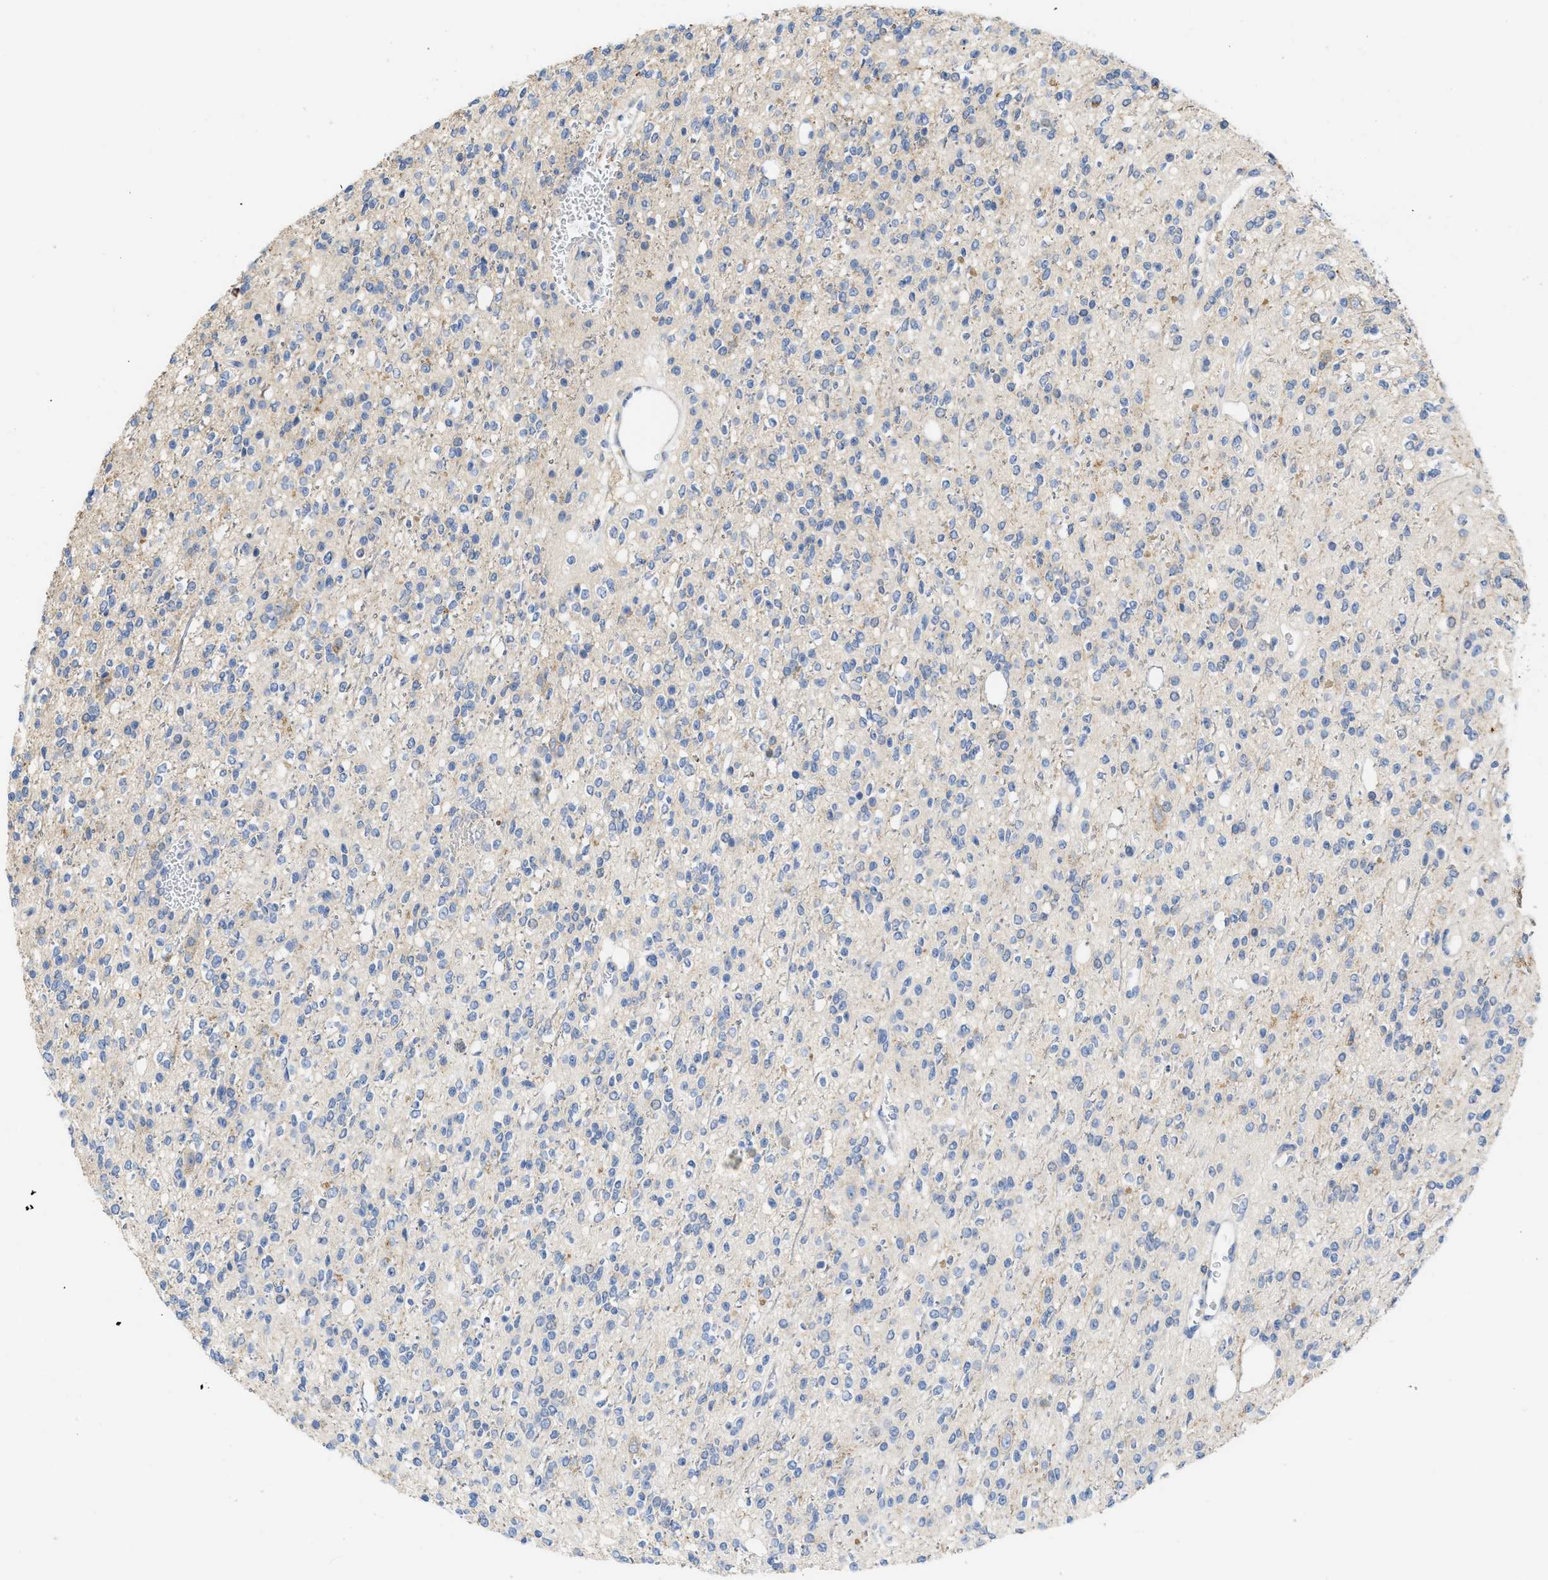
{"staining": {"intensity": "negative", "quantity": "none", "location": "none"}, "tissue": "glioma", "cell_type": "Tumor cells", "image_type": "cancer", "snomed": [{"axis": "morphology", "description": "Glioma, malignant, High grade"}, {"axis": "topography", "description": "Brain"}], "caption": "This photomicrograph is of glioma stained with IHC to label a protein in brown with the nuclei are counter-stained blue. There is no expression in tumor cells.", "gene": "CDPF1", "patient": {"sex": "male", "age": 34}}